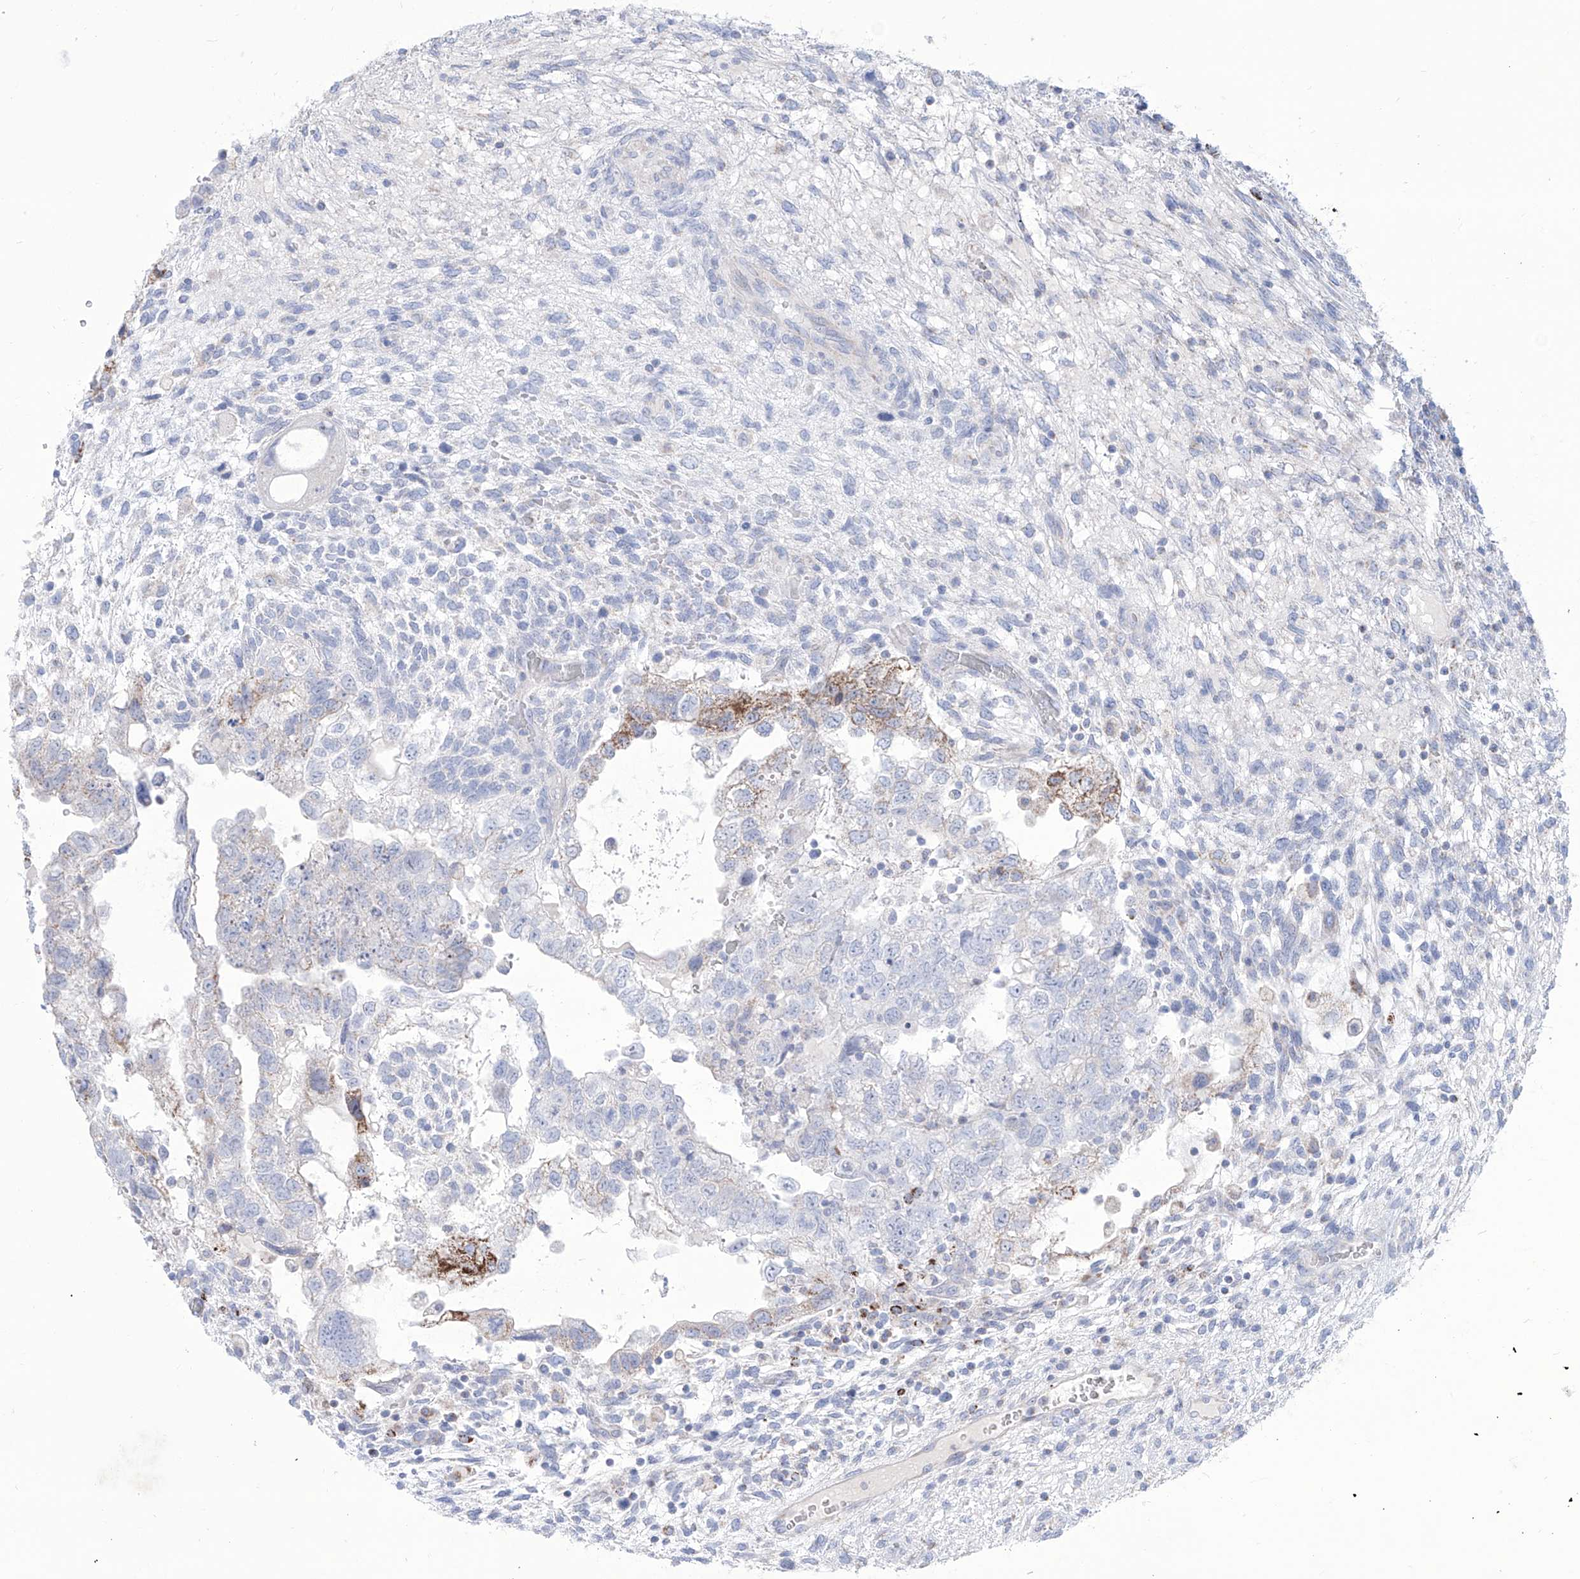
{"staining": {"intensity": "strong", "quantity": "<25%", "location": "cytoplasmic/membranous"}, "tissue": "testis cancer", "cell_type": "Tumor cells", "image_type": "cancer", "snomed": [{"axis": "morphology", "description": "Carcinoma, Embryonal, NOS"}, {"axis": "topography", "description": "Testis"}], "caption": "This image exhibits IHC staining of human testis cancer, with medium strong cytoplasmic/membranous expression in about <25% of tumor cells.", "gene": "ALDH6A1", "patient": {"sex": "male", "age": 37}}